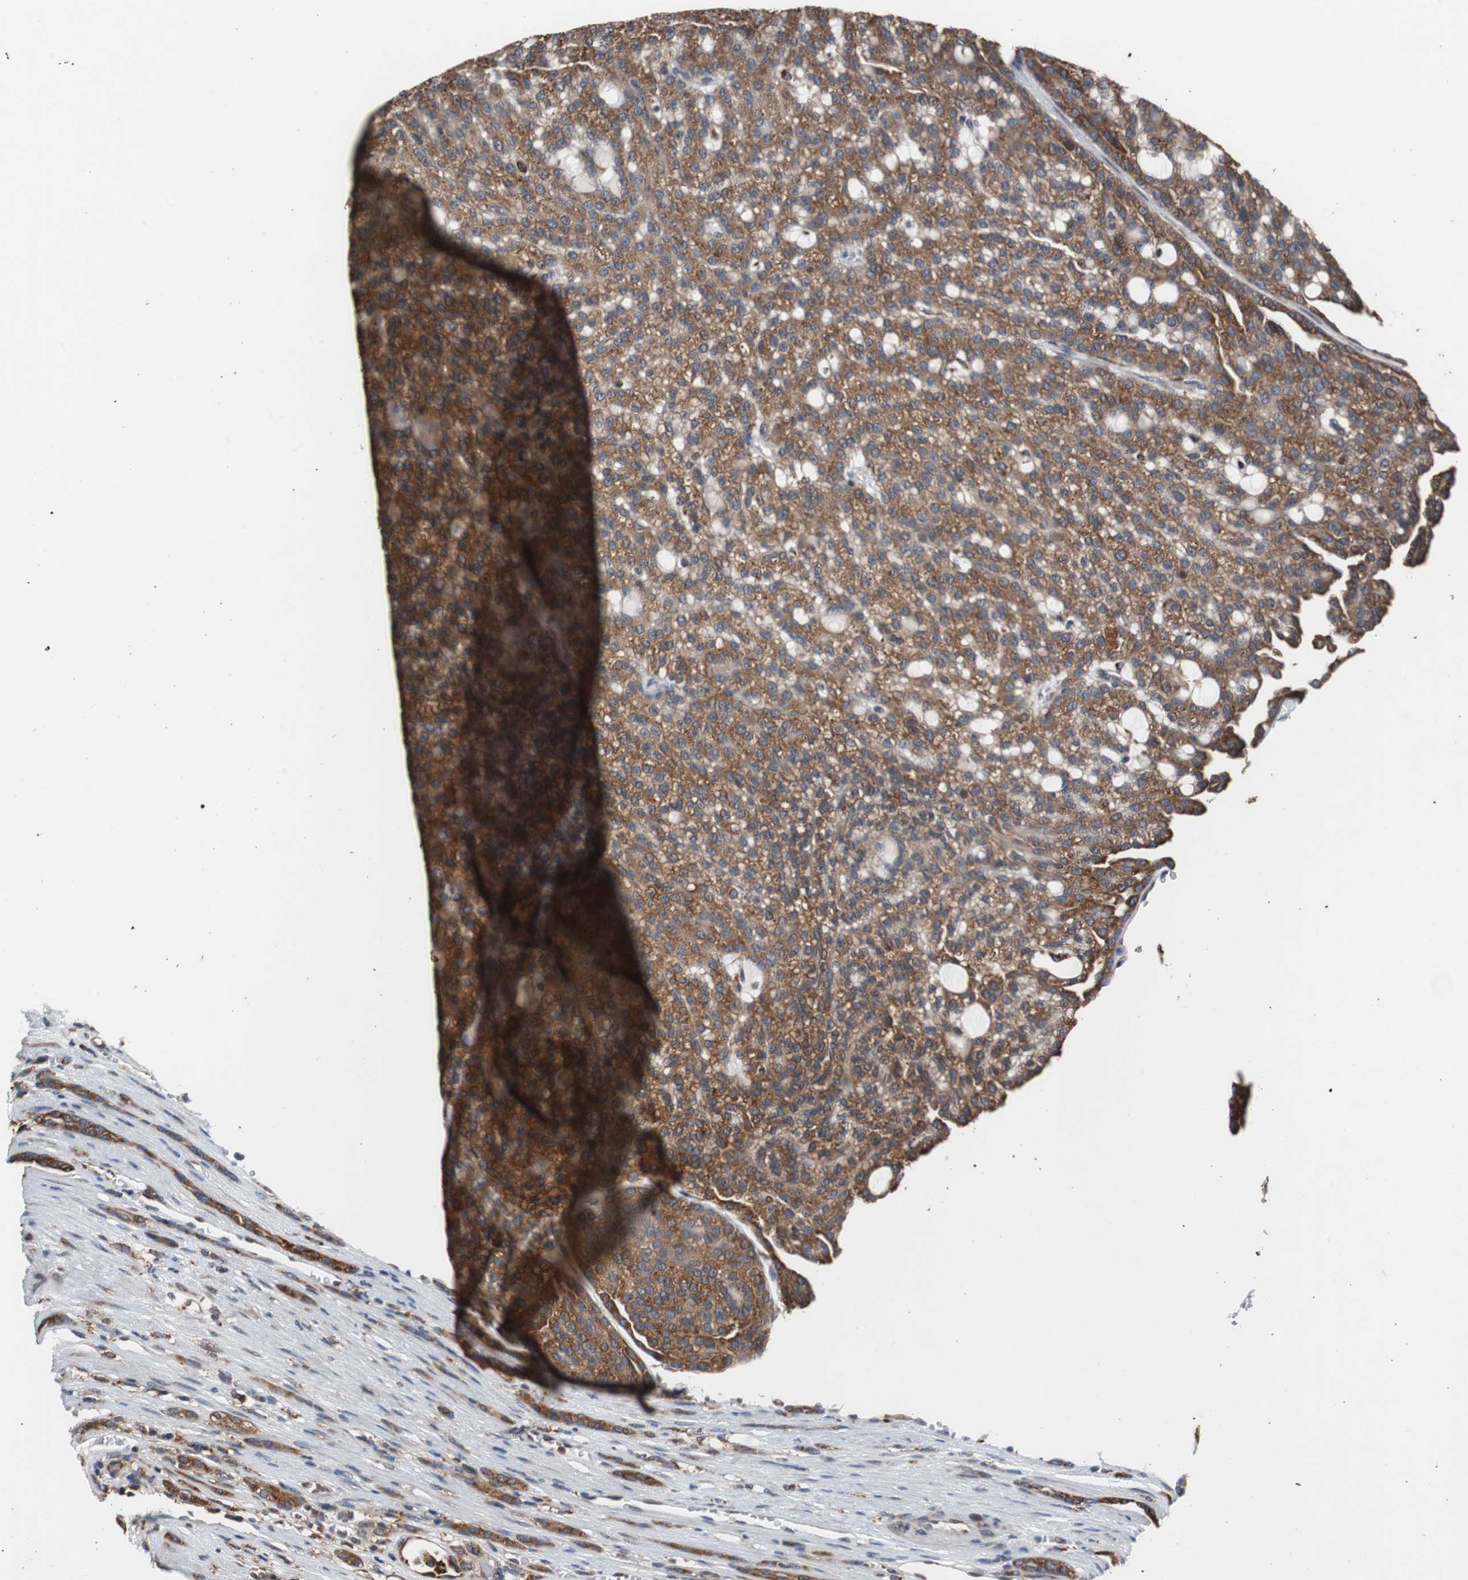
{"staining": {"intensity": "strong", "quantity": ">75%", "location": "cytoplasmic/membranous"}, "tissue": "renal cancer", "cell_type": "Tumor cells", "image_type": "cancer", "snomed": [{"axis": "morphology", "description": "Adenocarcinoma, NOS"}, {"axis": "topography", "description": "Kidney"}], "caption": "An IHC micrograph of tumor tissue is shown. Protein staining in brown labels strong cytoplasmic/membranous positivity in renal cancer within tumor cells. Immunohistochemistry stains the protein in brown and the nuclei are stained blue.", "gene": "USP10", "patient": {"sex": "male", "age": 63}}